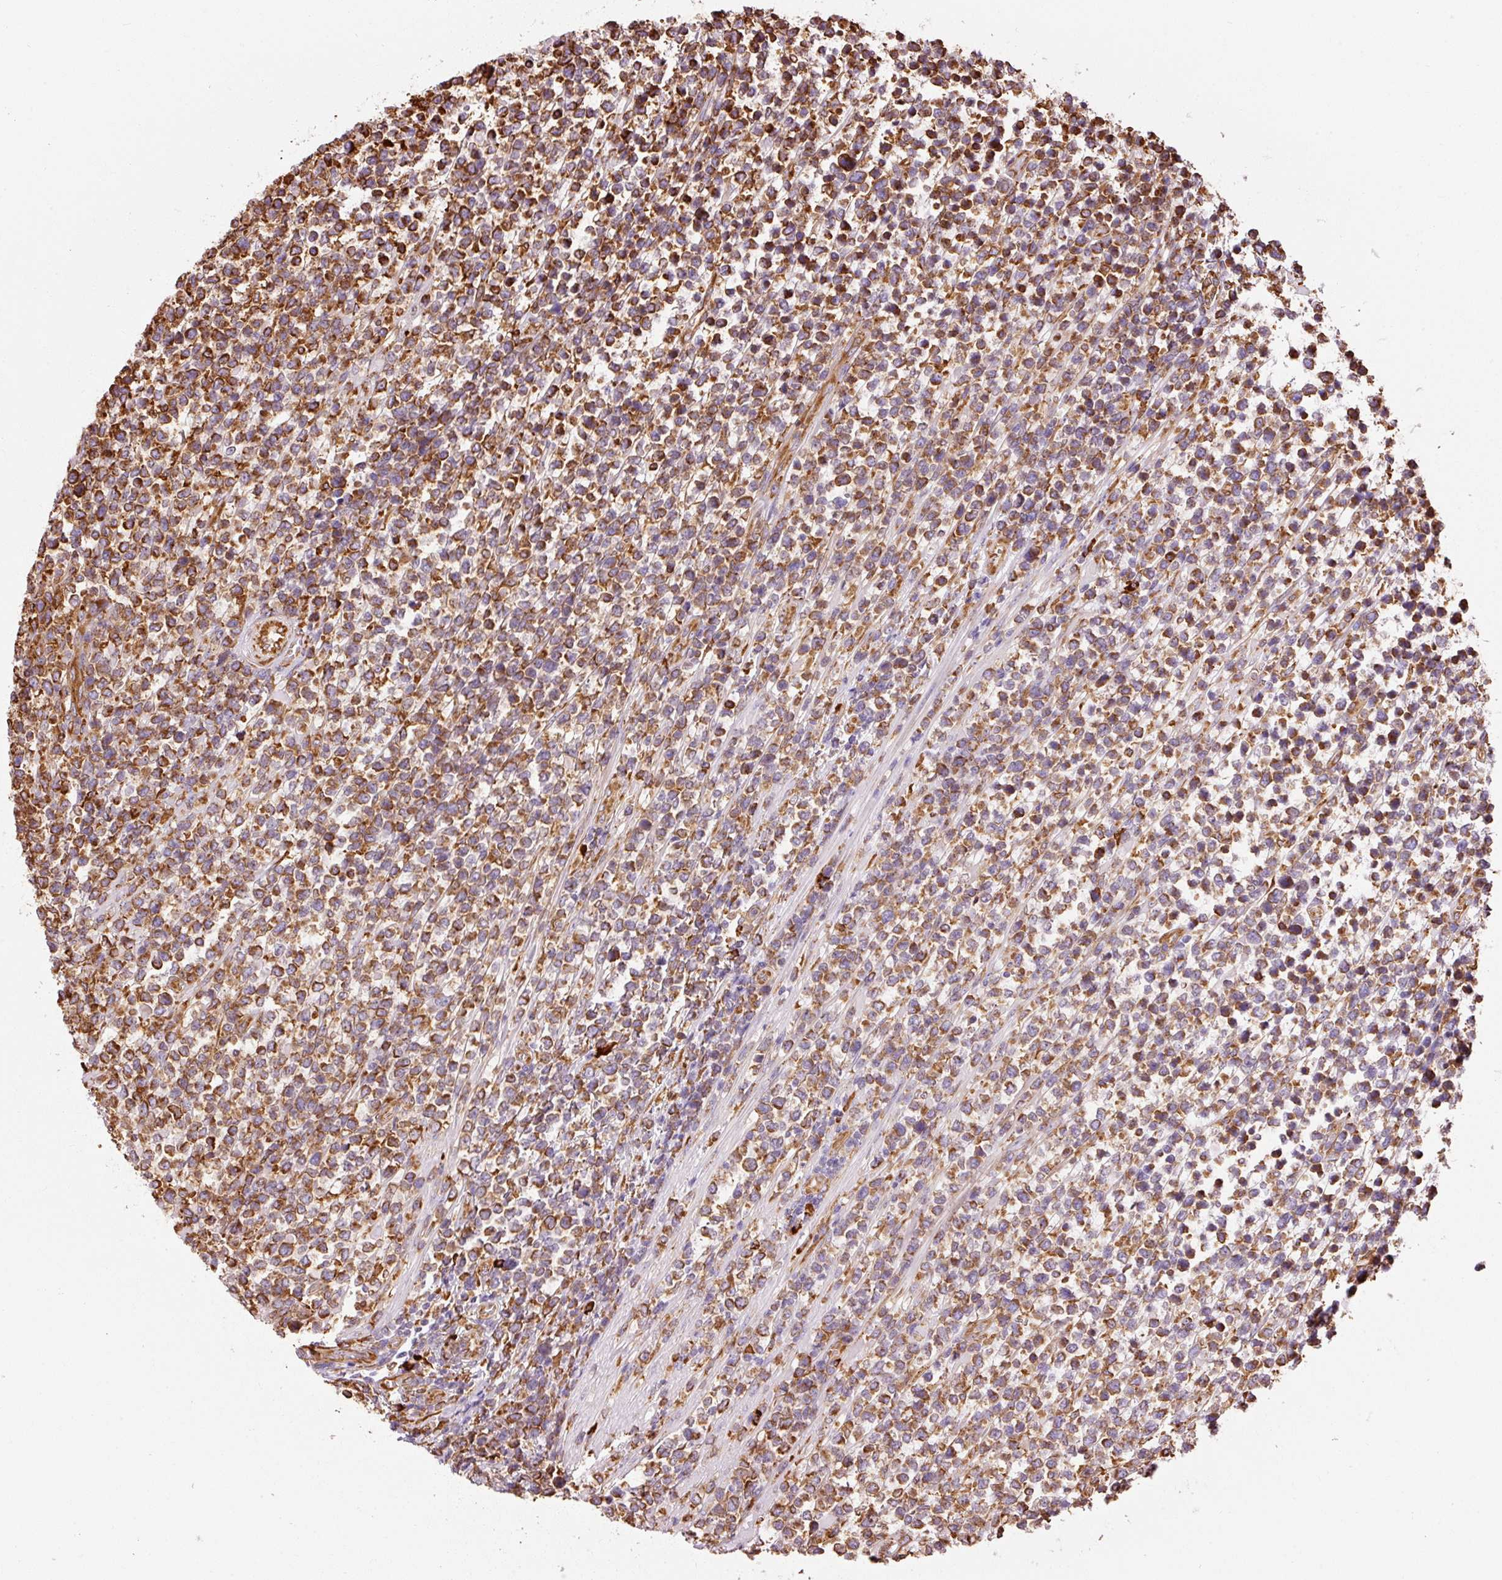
{"staining": {"intensity": "strong", "quantity": ">75%", "location": "cytoplasmic/membranous"}, "tissue": "lymphoma", "cell_type": "Tumor cells", "image_type": "cancer", "snomed": [{"axis": "morphology", "description": "Malignant lymphoma, non-Hodgkin's type, High grade"}, {"axis": "topography", "description": "Soft tissue"}], "caption": "Malignant lymphoma, non-Hodgkin's type (high-grade) stained for a protein exhibits strong cytoplasmic/membranous positivity in tumor cells.", "gene": "KLC1", "patient": {"sex": "female", "age": 56}}